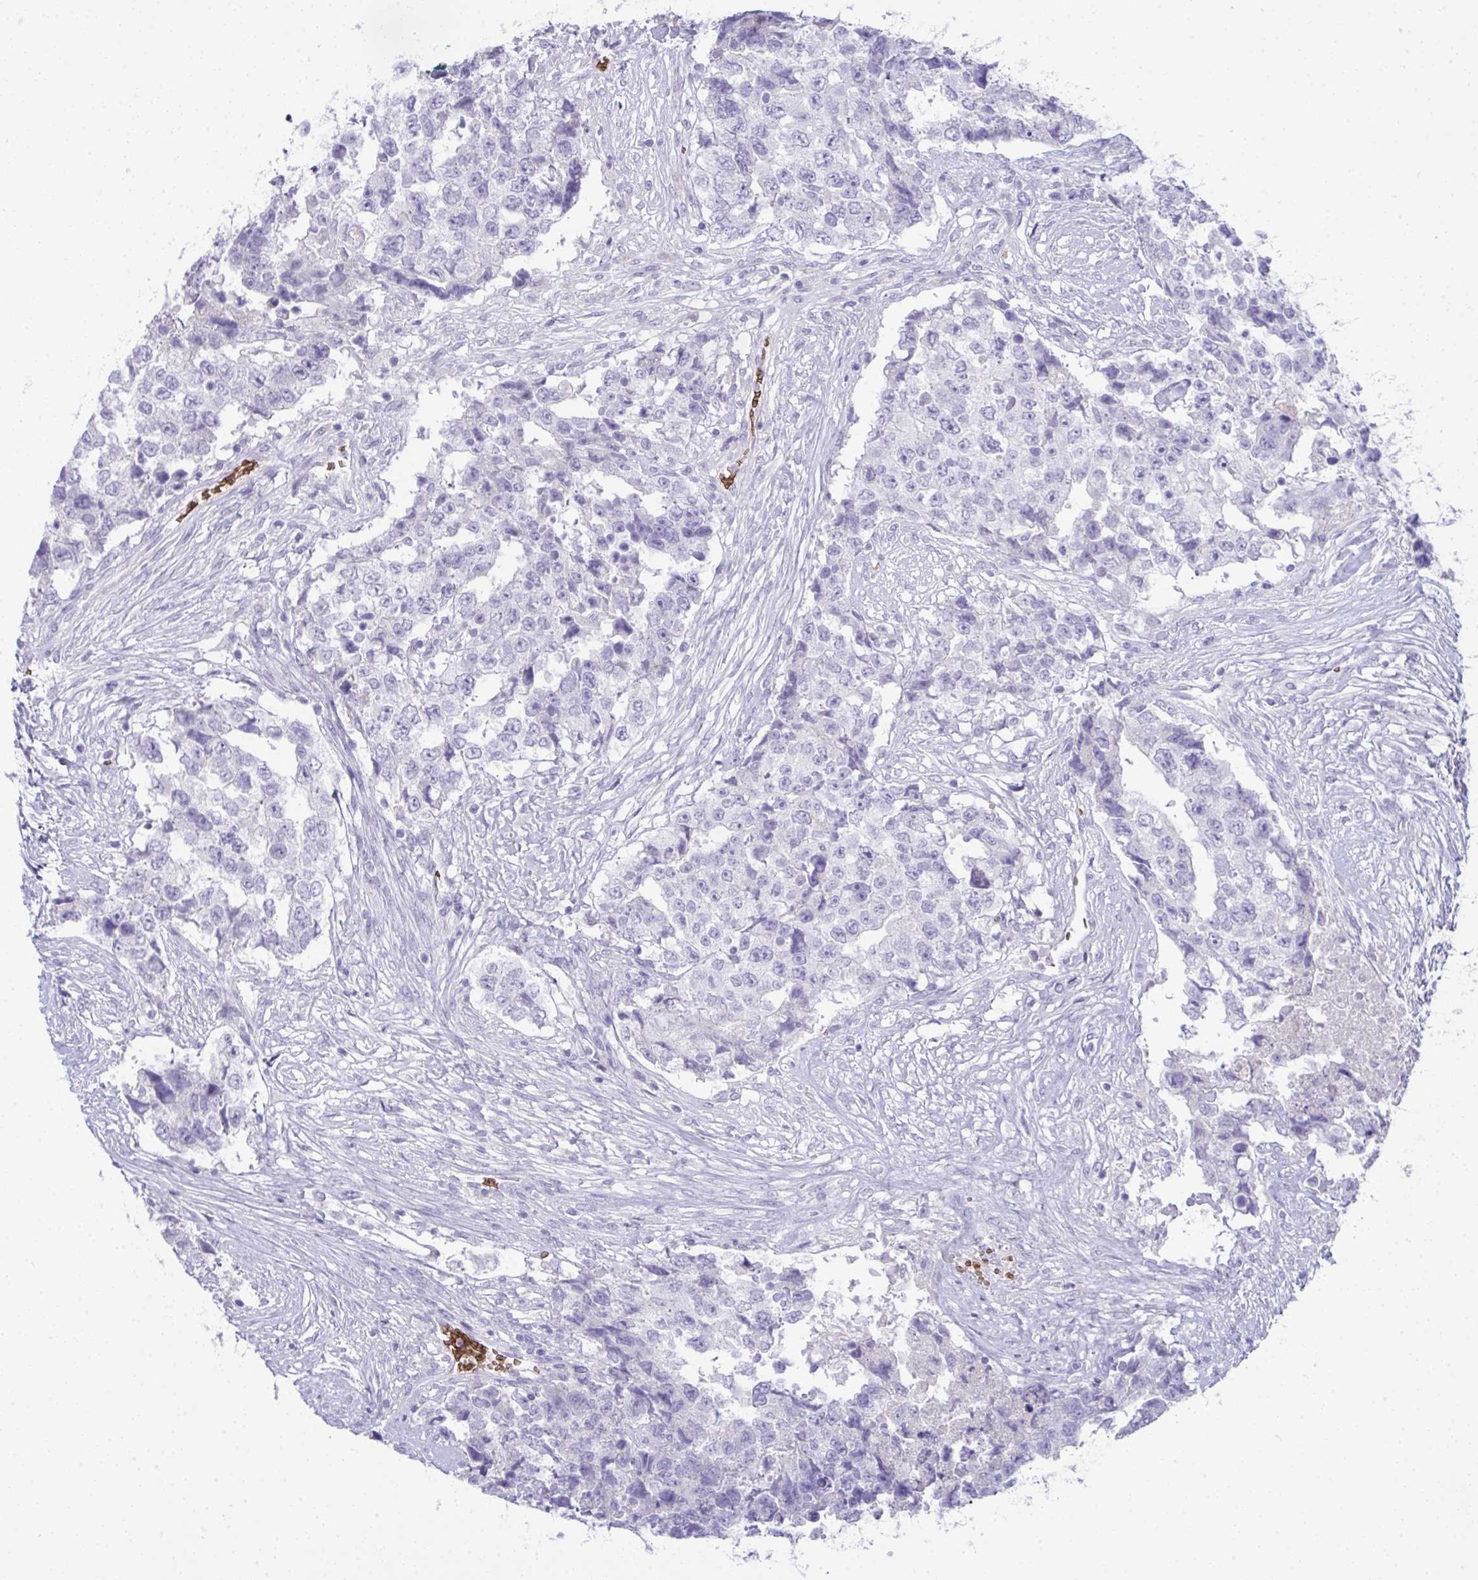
{"staining": {"intensity": "negative", "quantity": "none", "location": "none"}, "tissue": "testis cancer", "cell_type": "Tumor cells", "image_type": "cancer", "snomed": [{"axis": "morphology", "description": "Carcinoma, Embryonal, NOS"}, {"axis": "topography", "description": "Testis"}], "caption": "IHC of human testis embryonal carcinoma shows no positivity in tumor cells.", "gene": "SPTB", "patient": {"sex": "male", "age": 24}}